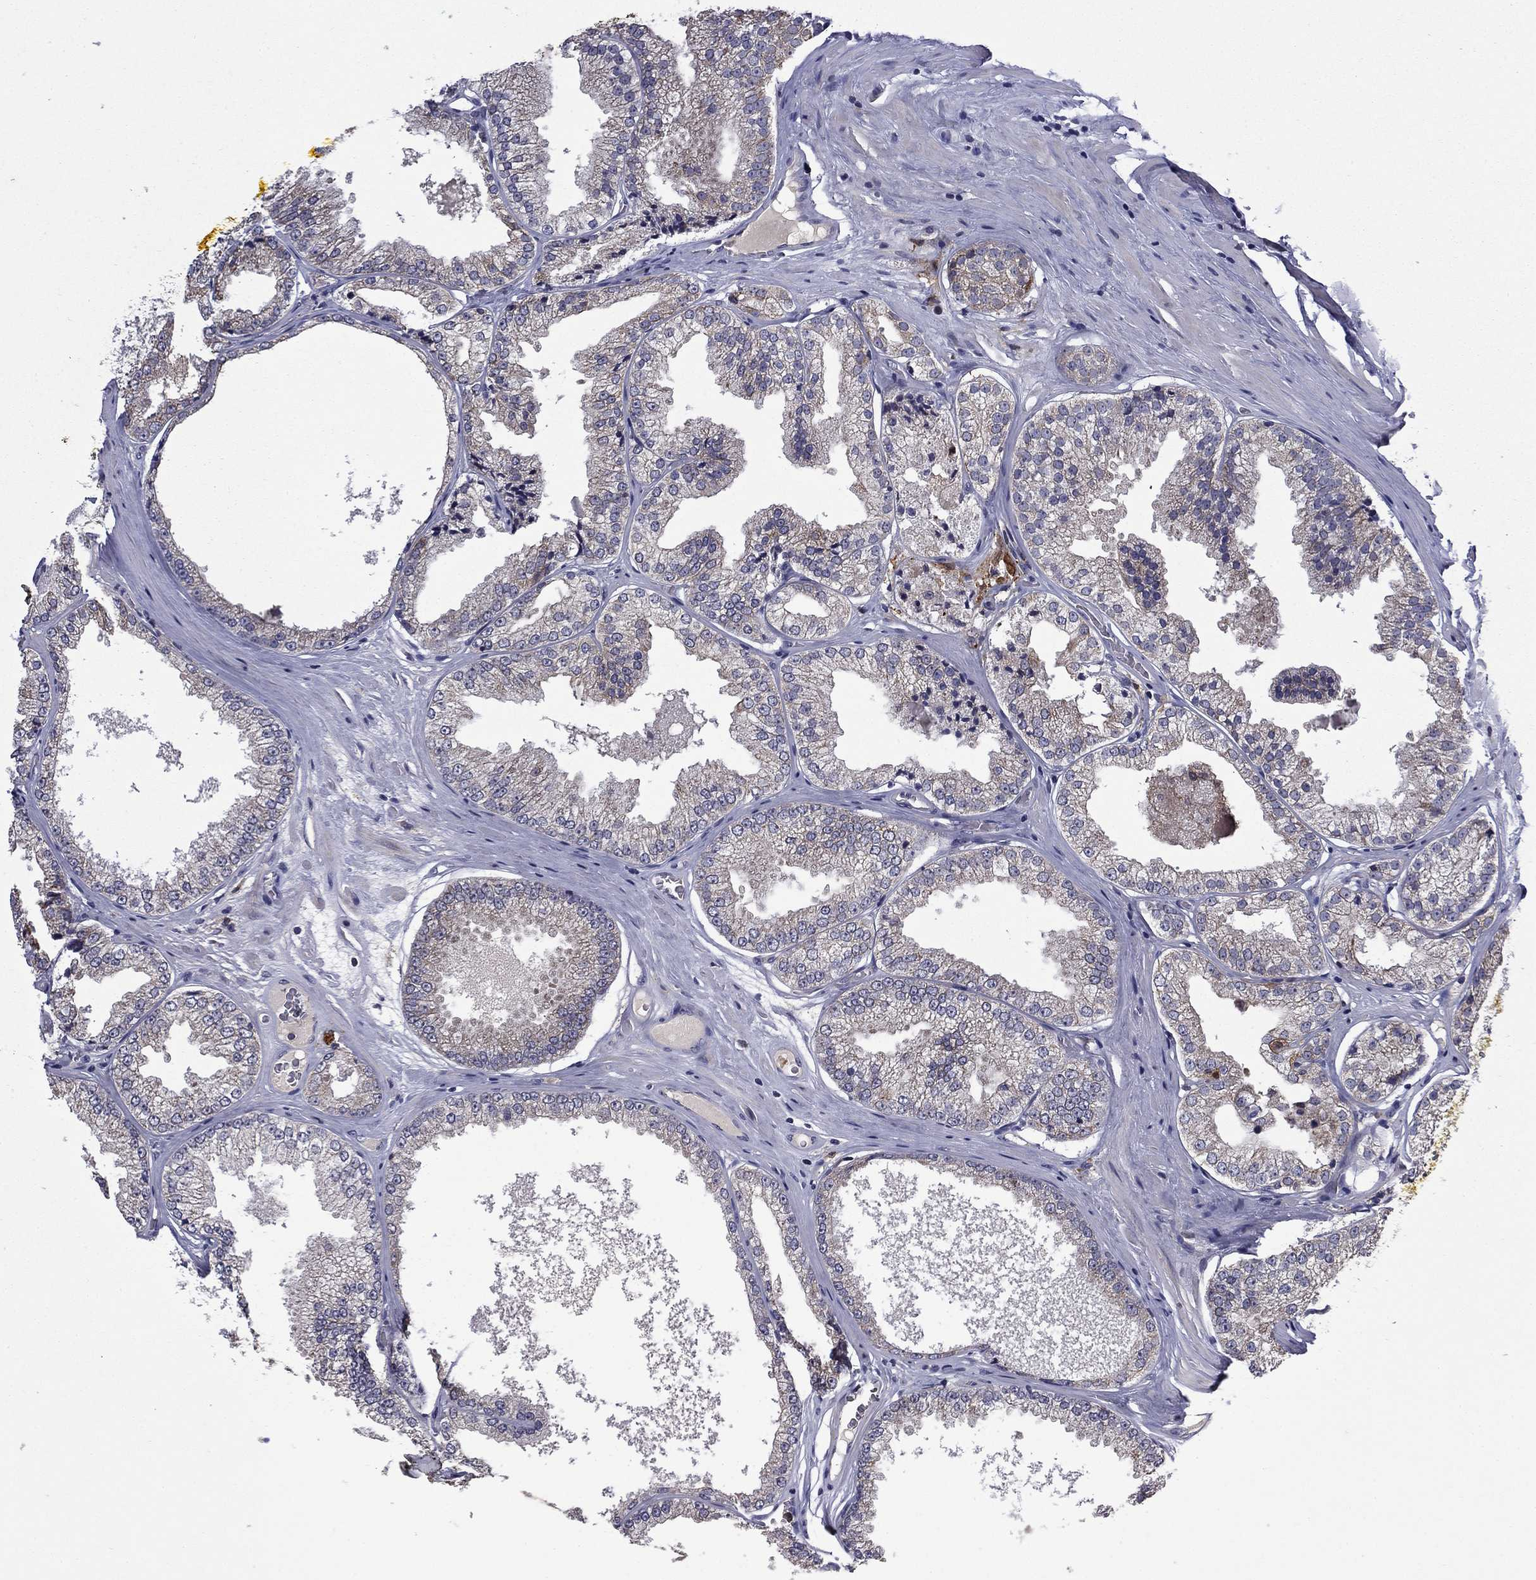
{"staining": {"intensity": "weak", "quantity": "<25%", "location": "cytoplasmic/membranous"}, "tissue": "prostate cancer", "cell_type": "Tumor cells", "image_type": "cancer", "snomed": [{"axis": "morphology", "description": "Adenocarcinoma, Low grade"}, {"axis": "topography", "description": "Prostate"}], "caption": "Tumor cells are negative for protein expression in human prostate low-grade adenocarcinoma.", "gene": "CEACAM7", "patient": {"sex": "male", "age": 68}}